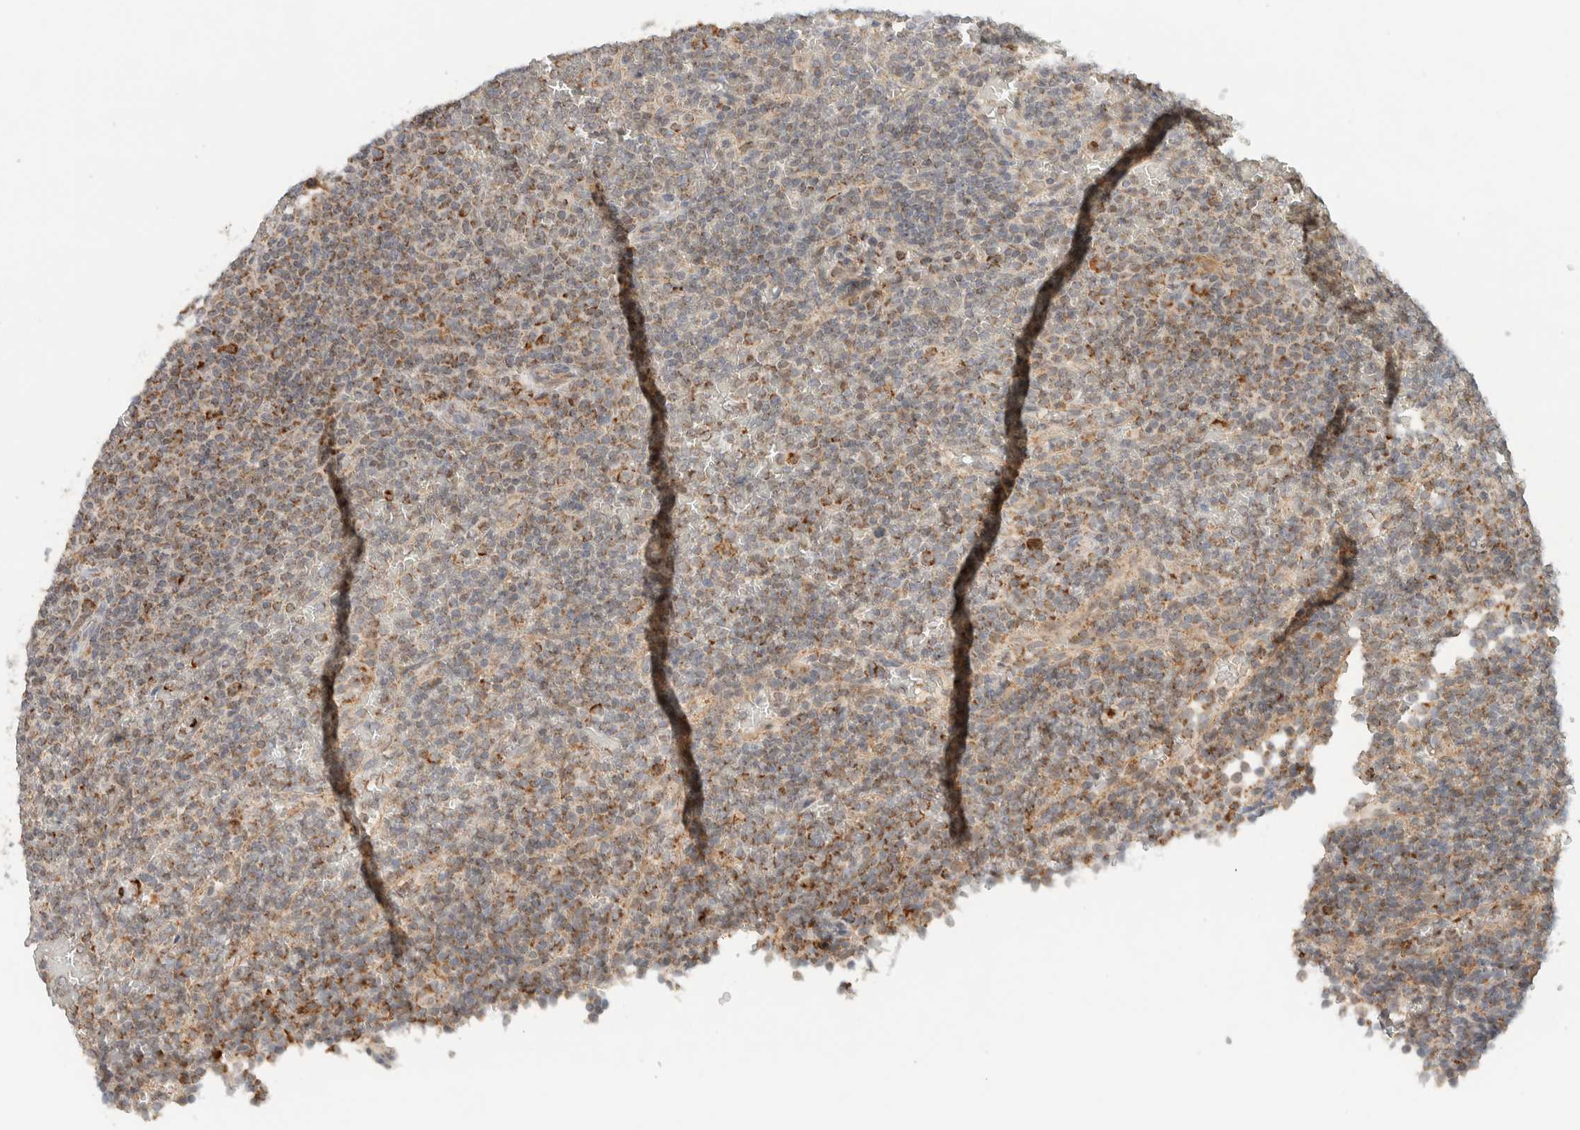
{"staining": {"intensity": "moderate", "quantity": ">75%", "location": "cytoplasmic/membranous"}, "tissue": "lymphoma", "cell_type": "Tumor cells", "image_type": "cancer", "snomed": [{"axis": "morphology", "description": "Malignant lymphoma, non-Hodgkin's type, Low grade"}, {"axis": "topography", "description": "Spleen"}], "caption": "High-magnification brightfield microscopy of low-grade malignant lymphoma, non-Hodgkin's type stained with DAB (3,3'-diaminobenzidine) (brown) and counterstained with hematoxylin (blue). tumor cells exhibit moderate cytoplasmic/membranous staining is appreciated in approximately>75% of cells. Immunohistochemistry (ihc) stains the protein of interest in brown and the nuclei are stained blue.", "gene": "MRPL41", "patient": {"sex": "female", "age": 77}}